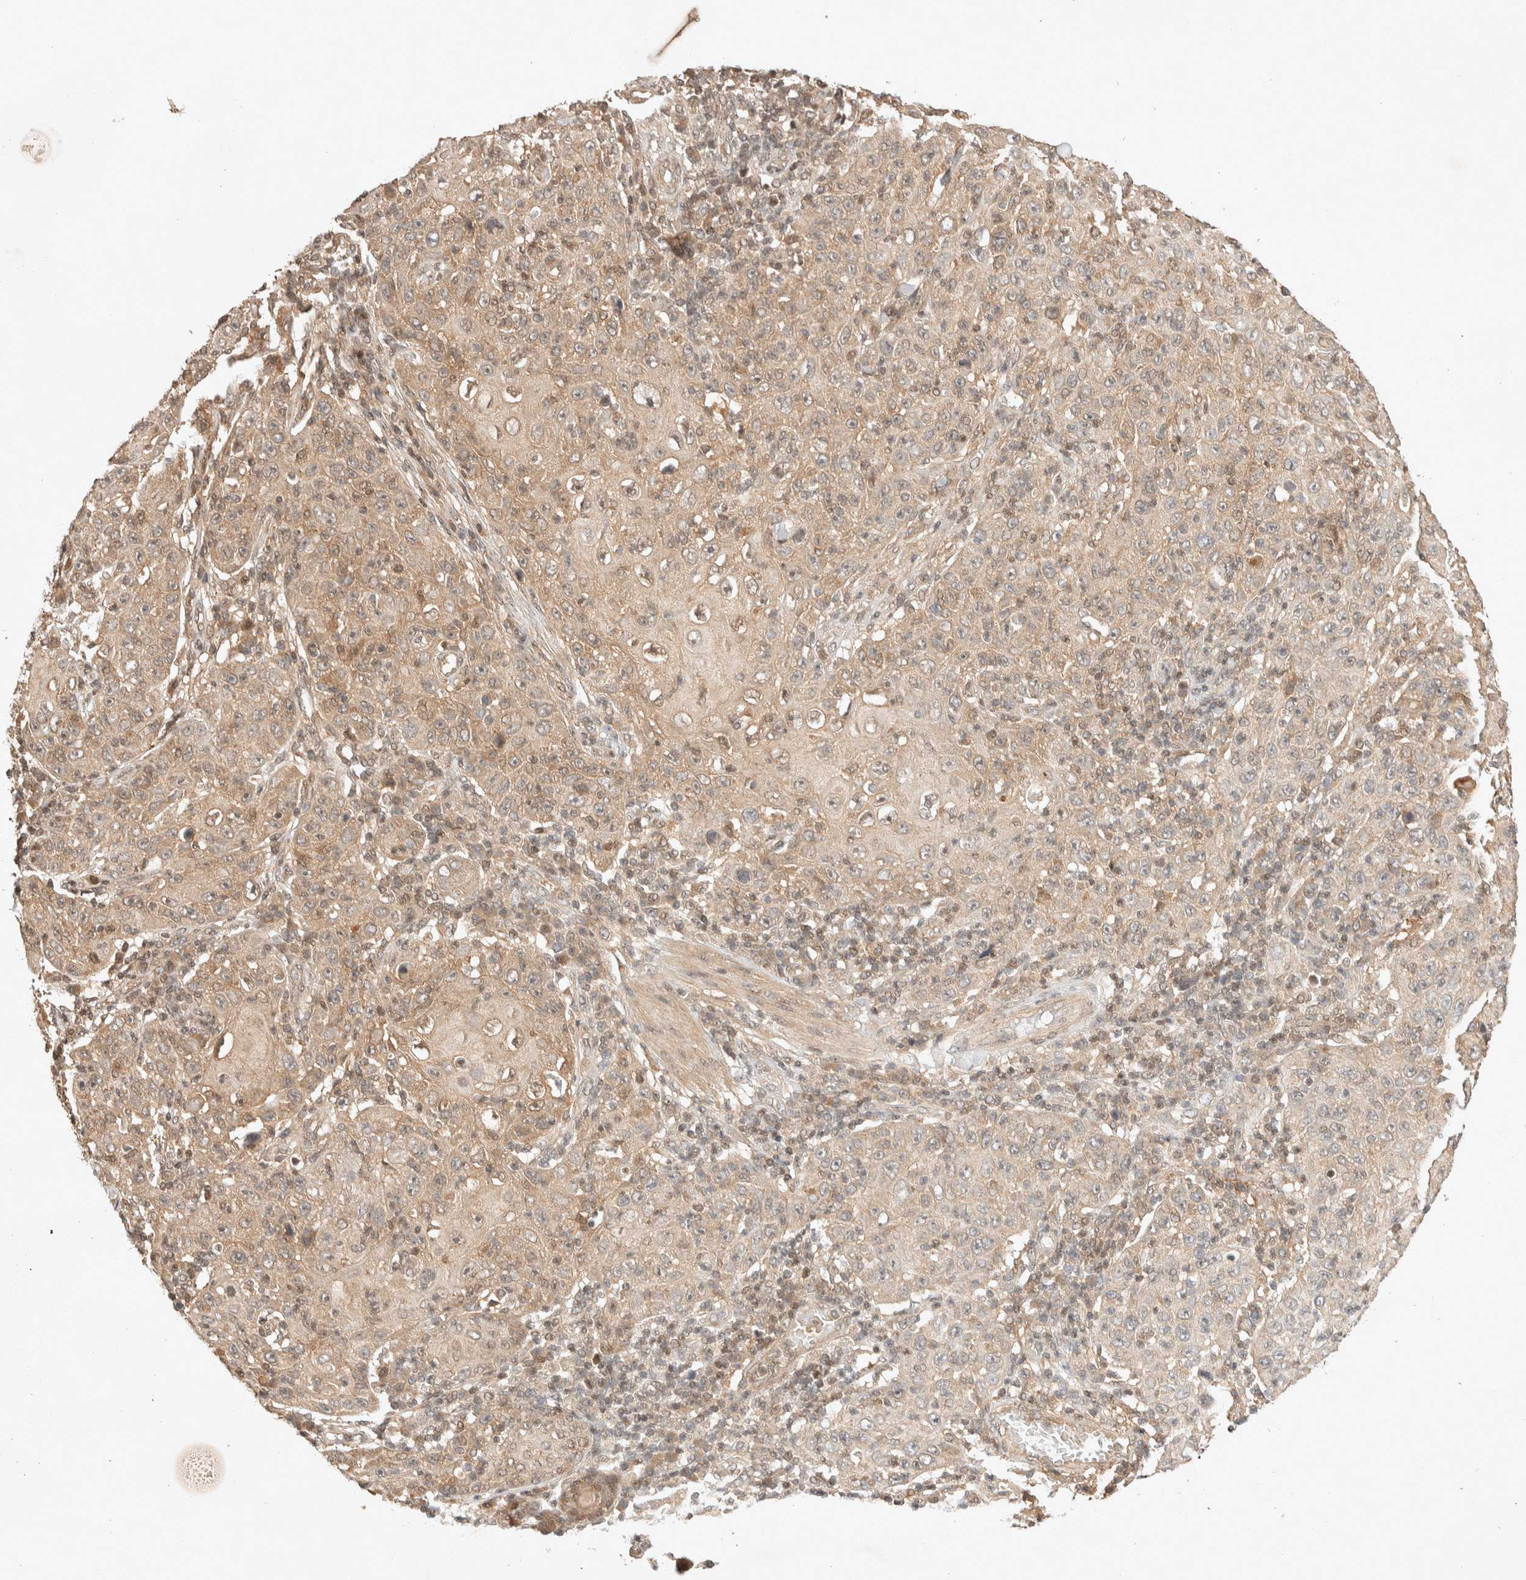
{"staining": {"intensity": "weak", "quantity": ">75%", "location": "cytoplasmic/membranous"}, "tissue": "skin cancer", "cell_type": "Tumor cells", "image_type": "cancer", "snomed": [{"axis": "morphology", "description": "Squamous cell carcinoma, NOS"}, {"axis": "topography", "description": "Skin"}], "caption": "Skin squamous cell carcinoma stained with a brown dye demonstrates weak cytoplasmic/membranous positive positivity in approximately >75% of tumor cells.", "gene": "THRA", "patient": {"sex": "female", "age": 88}}